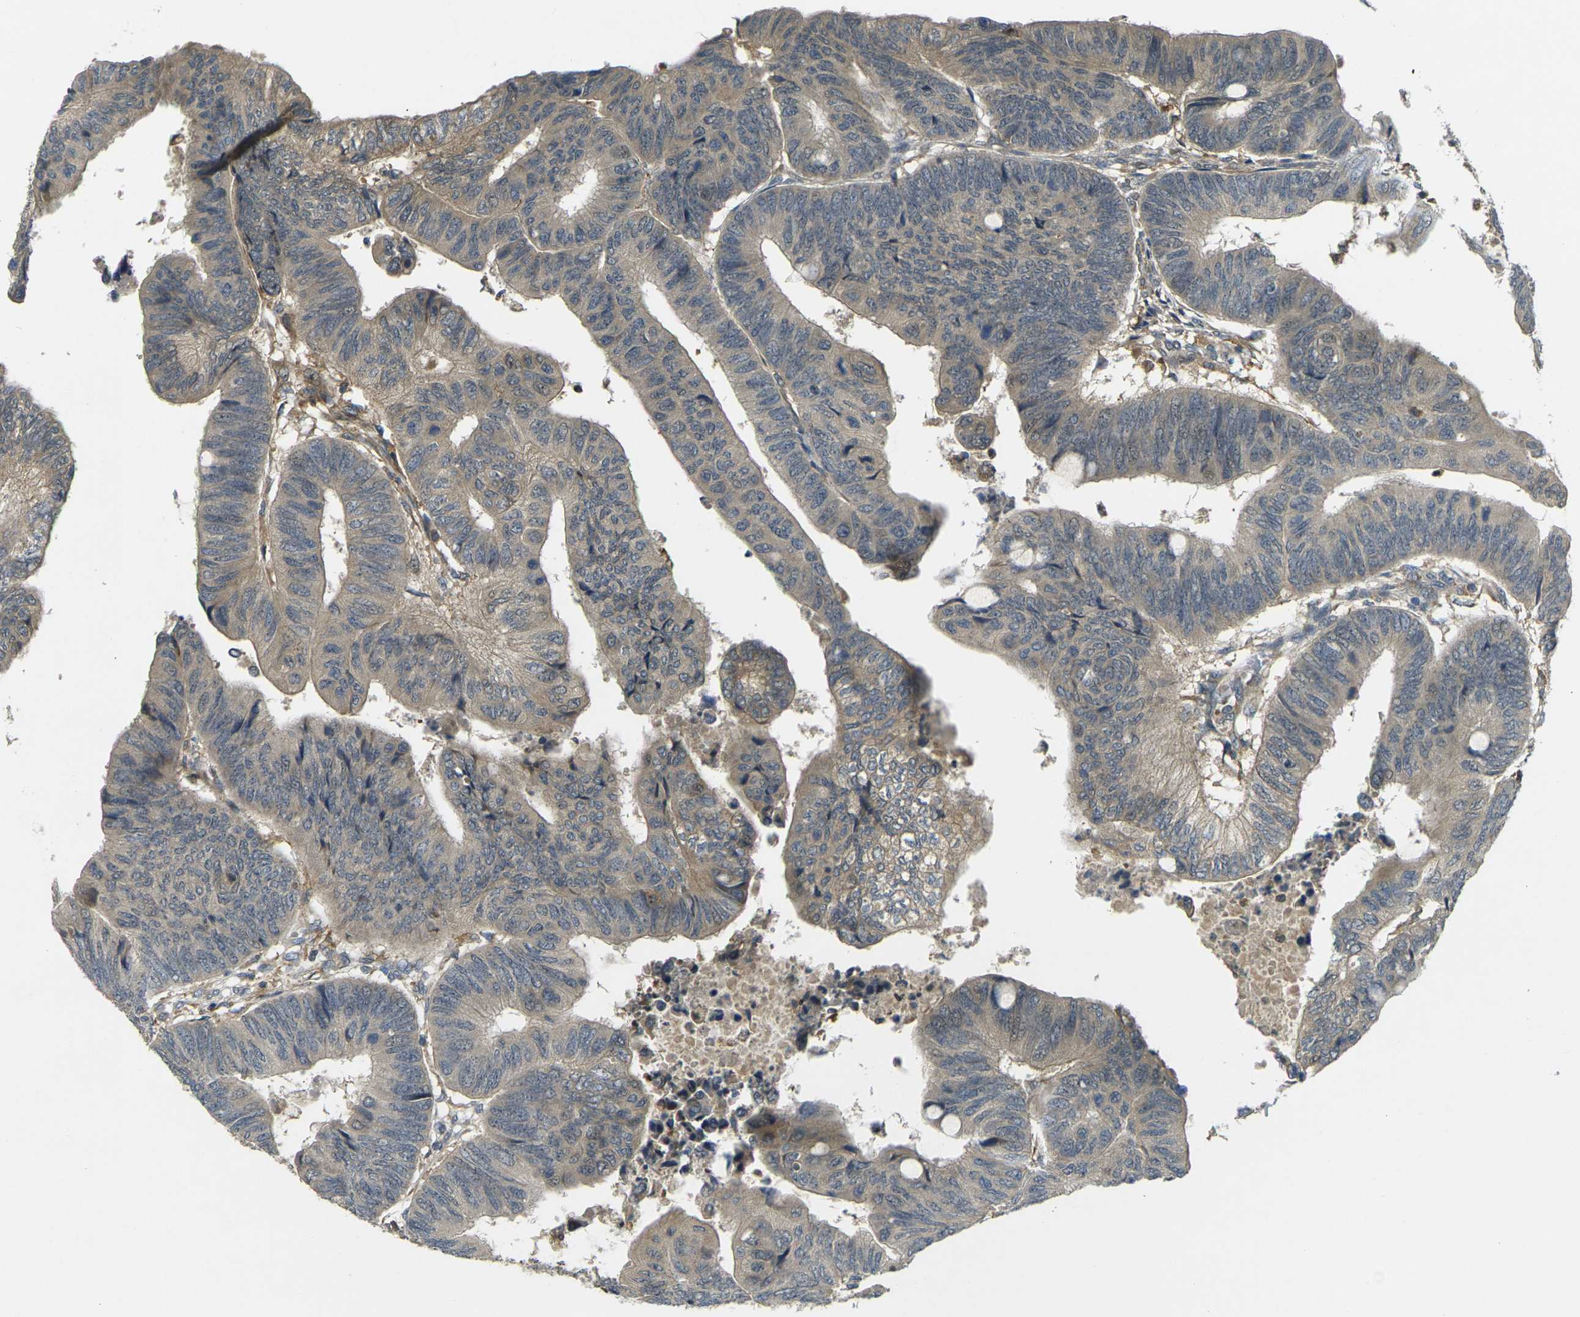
{"staining": {"intensity": "weak", "quantity": "25%-75%", "location": "cytoplasmic/membranous"}, "tissue": "colorectal cancer", "cell_type": "Tumor cells", "image_type": "cancer", "snomed": [{"axis": "morphology", "description": "Normal tissue, NOS"}, {"axis": "morphology", "description": "Adenocarcinoma, NOS"}, {"axis": "topography", "description": "Rectum"}, {"axis": "topography", "description": "Peripheral nerve tissue"}], "caption": "A brown stain labels weak cytoplasmic/membranous expression of a protein in human colorectal cancer (adenocarcinoma) tumor cells.", "gene": "PIGL", "patient": {"sex": "male", "age": 92}}